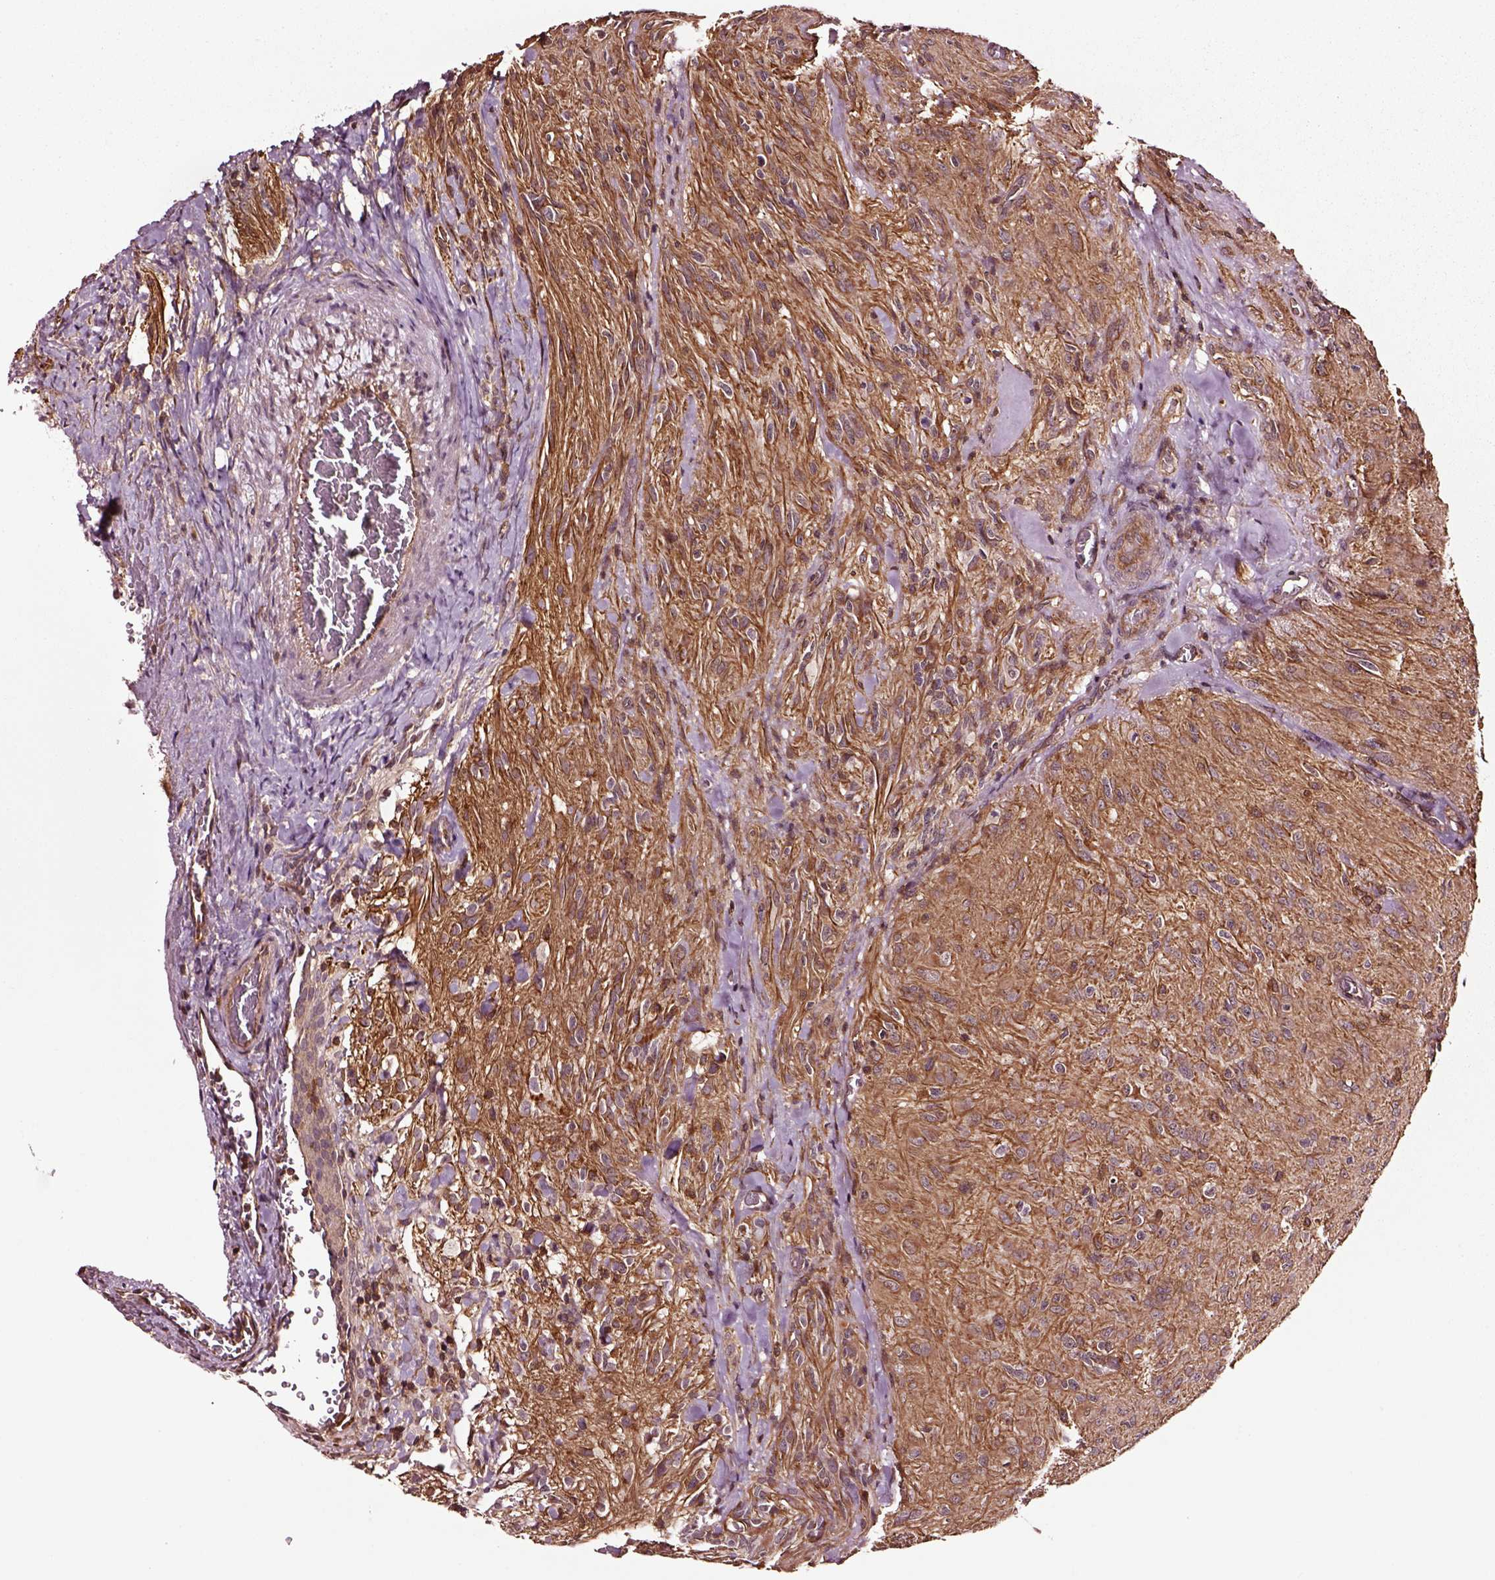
{"staining": {"intensity": "strong", "quantity": ">75%", "location": "cytoplasmic/membranous"}, "tissue": "glioma", "cell_type": "Tumor cells", "image_type": "cancer", "snomed": [{"axis": "morphology", "description": "Glioma, malignant, High grade"}, {"axis": "topography", "description": "Brain"}], "caption": "Immunohistochemical staining of glioma exhibits high levels of strong cytoplasmic/membranous expression in about >75% of tumor cells. (brown staining indicates protein expression, while blue staining denotes nuclei).", "gene": "RASSF5", "patient": {"sex": "male", "age": 47}}